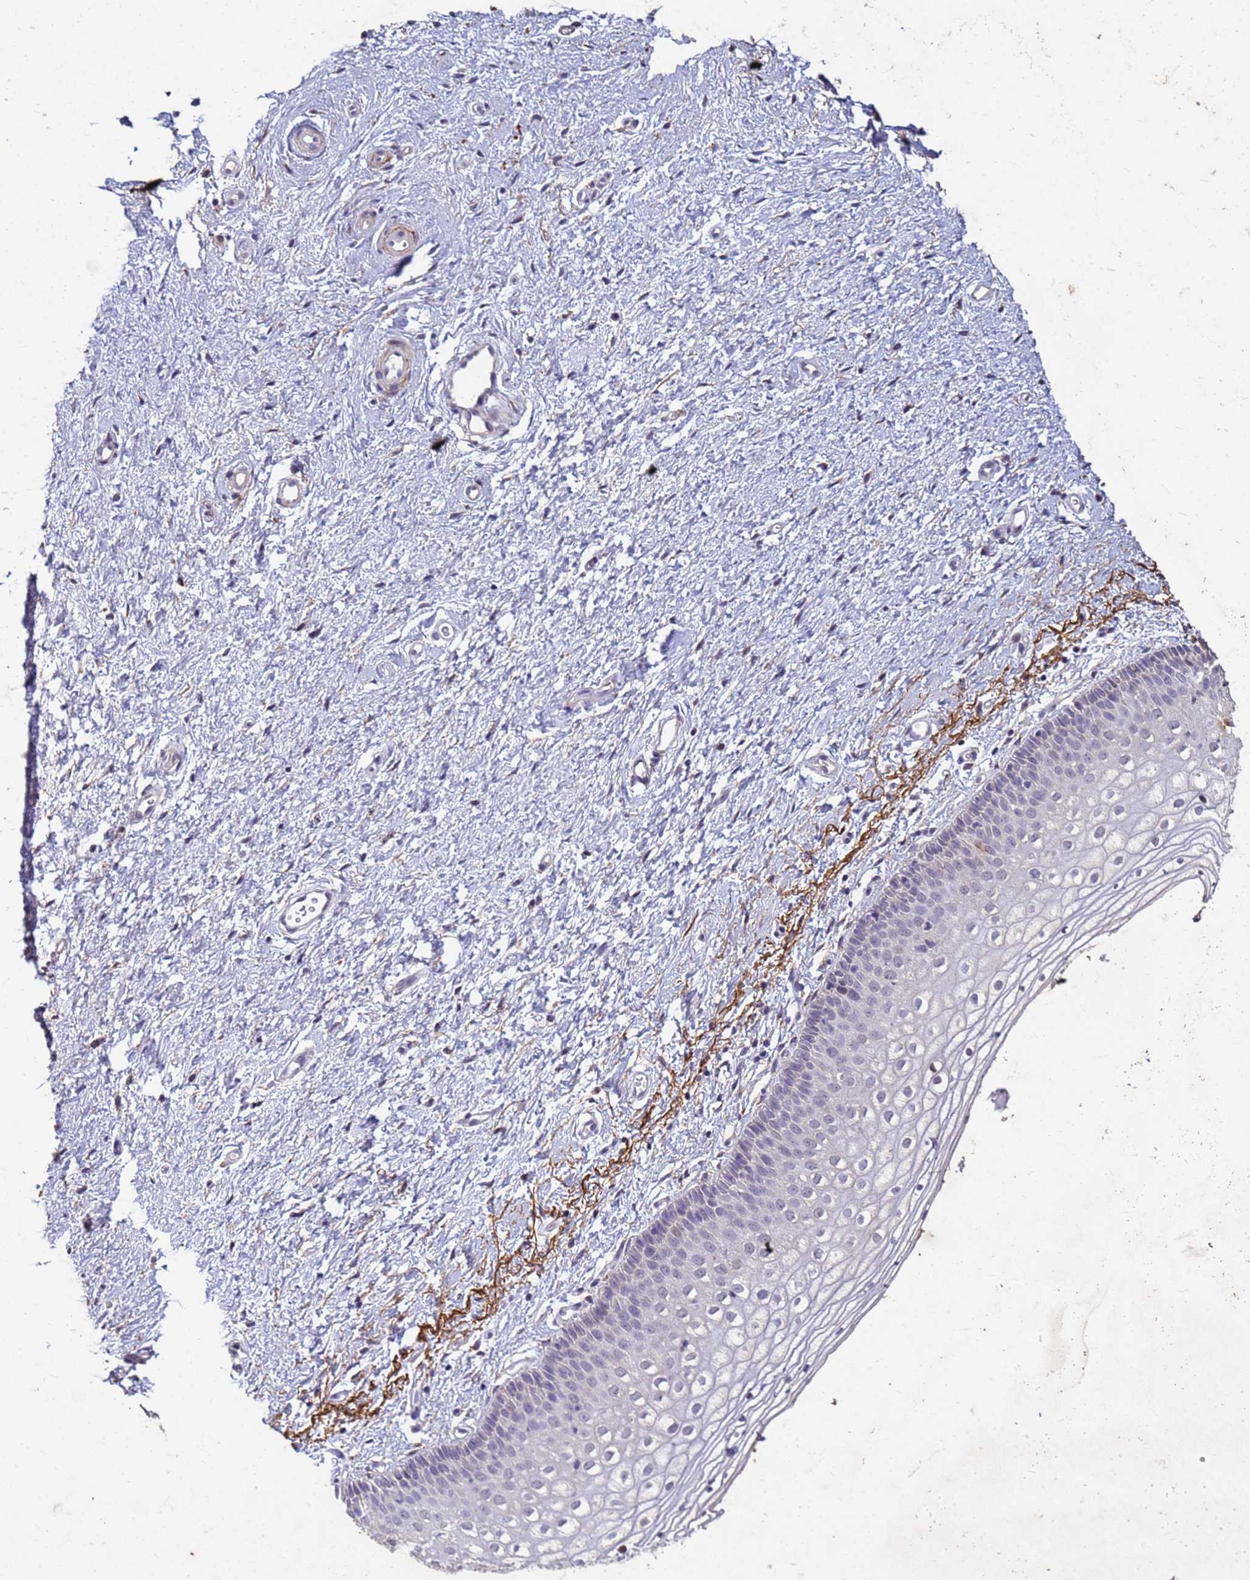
{"staining": {"intensity": "negative", "quantity": "none", "location": "none"}, "tissue": "vagina", "cell_type": "Squamous epithelial cells", "image_type": "normal", "snomed": [{"axis": "morphology", "description": "Normal tissue, NOS"}, {"axis": "topography", "description": "Vagina"}], "caption": "DAB (3,3'-diaminobenzidine) immunohistochemical staining of normal vagina displays no significant staining in squamous epithelial cells.", "gene": "SLC25A15", "patient": {"sex": "female", "age": 60}}